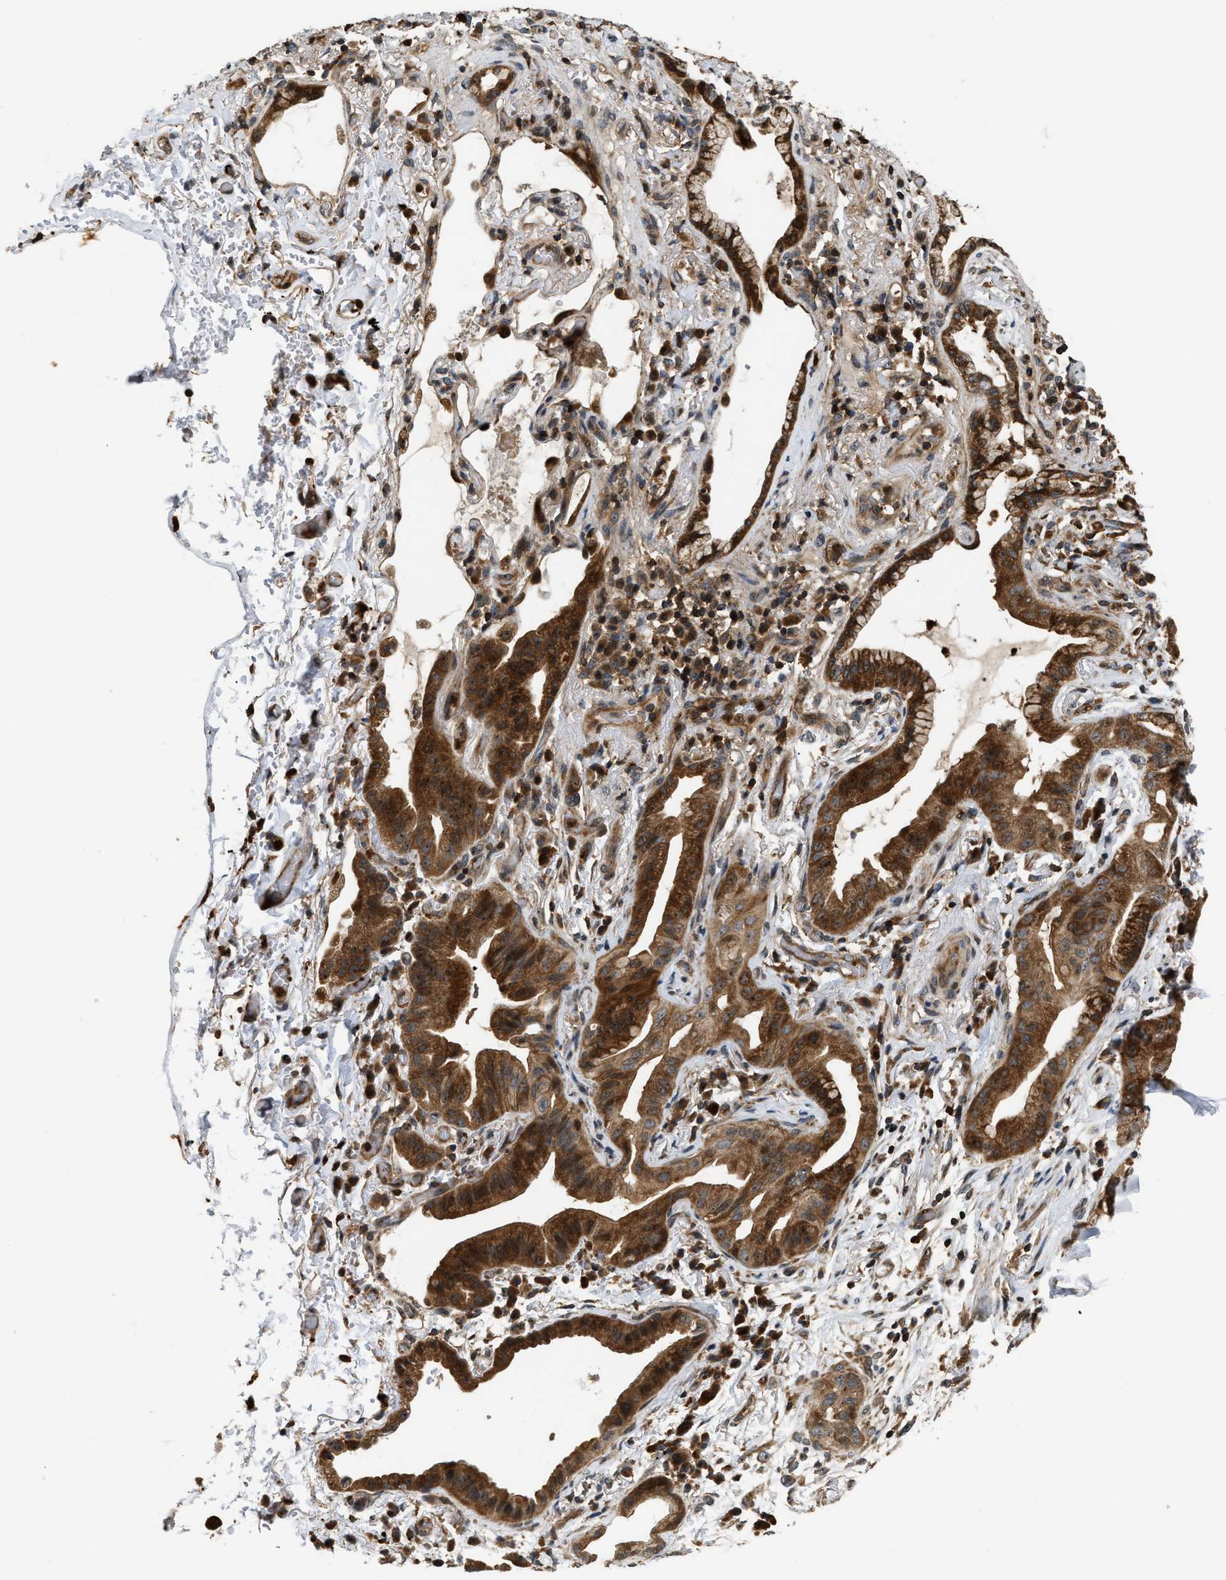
{"staining": {"intensity": "strong", "quantity": ">75%", "location": "cytoplasmic/membranous"}, "tissue": "lung cancer", "cell_type": "Tumor cells", "image_type": "cancer", "snomed": [{"axis": "morphology", "description": "Normal tissue, NOS"}, {"axis": "morphology", "description": "Adenocarcinoma, NOS"}, {"axis": "topography", "description": "Bronchus"}, {"axis": "topography", "description": "Lung"}], "caption": "Immunohistochemistry histopathology image of adenocarcinoma (lung) stained for a protein (brown), which displays high levels of strong cytoplasmic/membranous positivity in about >75% of tumor cells.", "gene": "SNX5", "patient": {"sex": "female", "age": 70}}